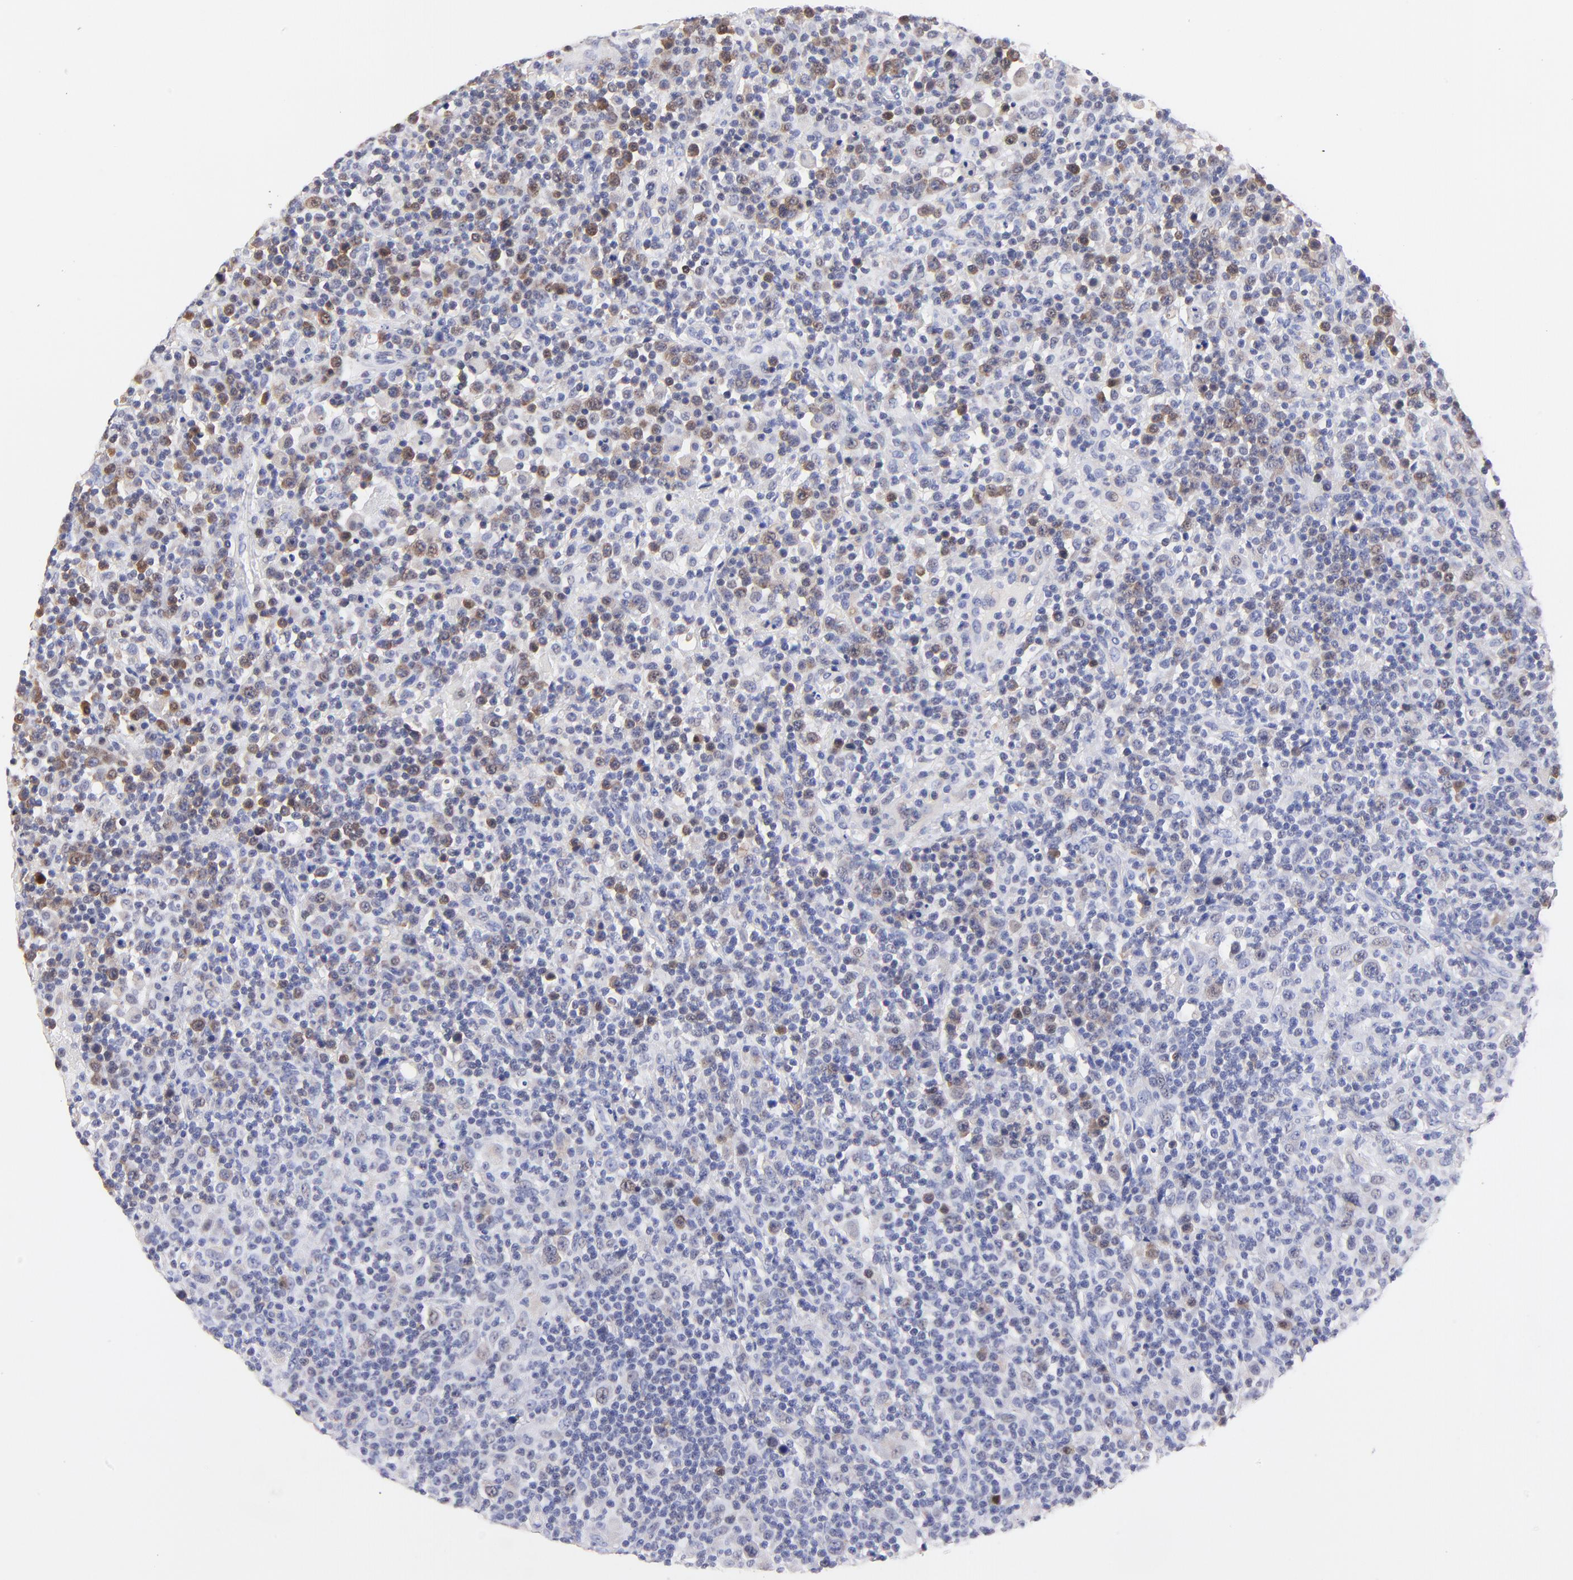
{"staining": {"intensity": "negative", "quantity": "none", "location": "none"}, "tissue": "lymphoma", "cell_type": "Tumor cells", "image_type": "cancer", "snomed": [{"axis": "morphology", "description": "Hodgkin's disease, NOS"}, {"axis": "topography", "description": "Lymph node"}], "caption": "This is an immunohistochemistry (IHC) image of lymphoma. There is no expression in tumor cells.", "gene": "ZNF155", "patient": {"sex": "male", "age": 65}}